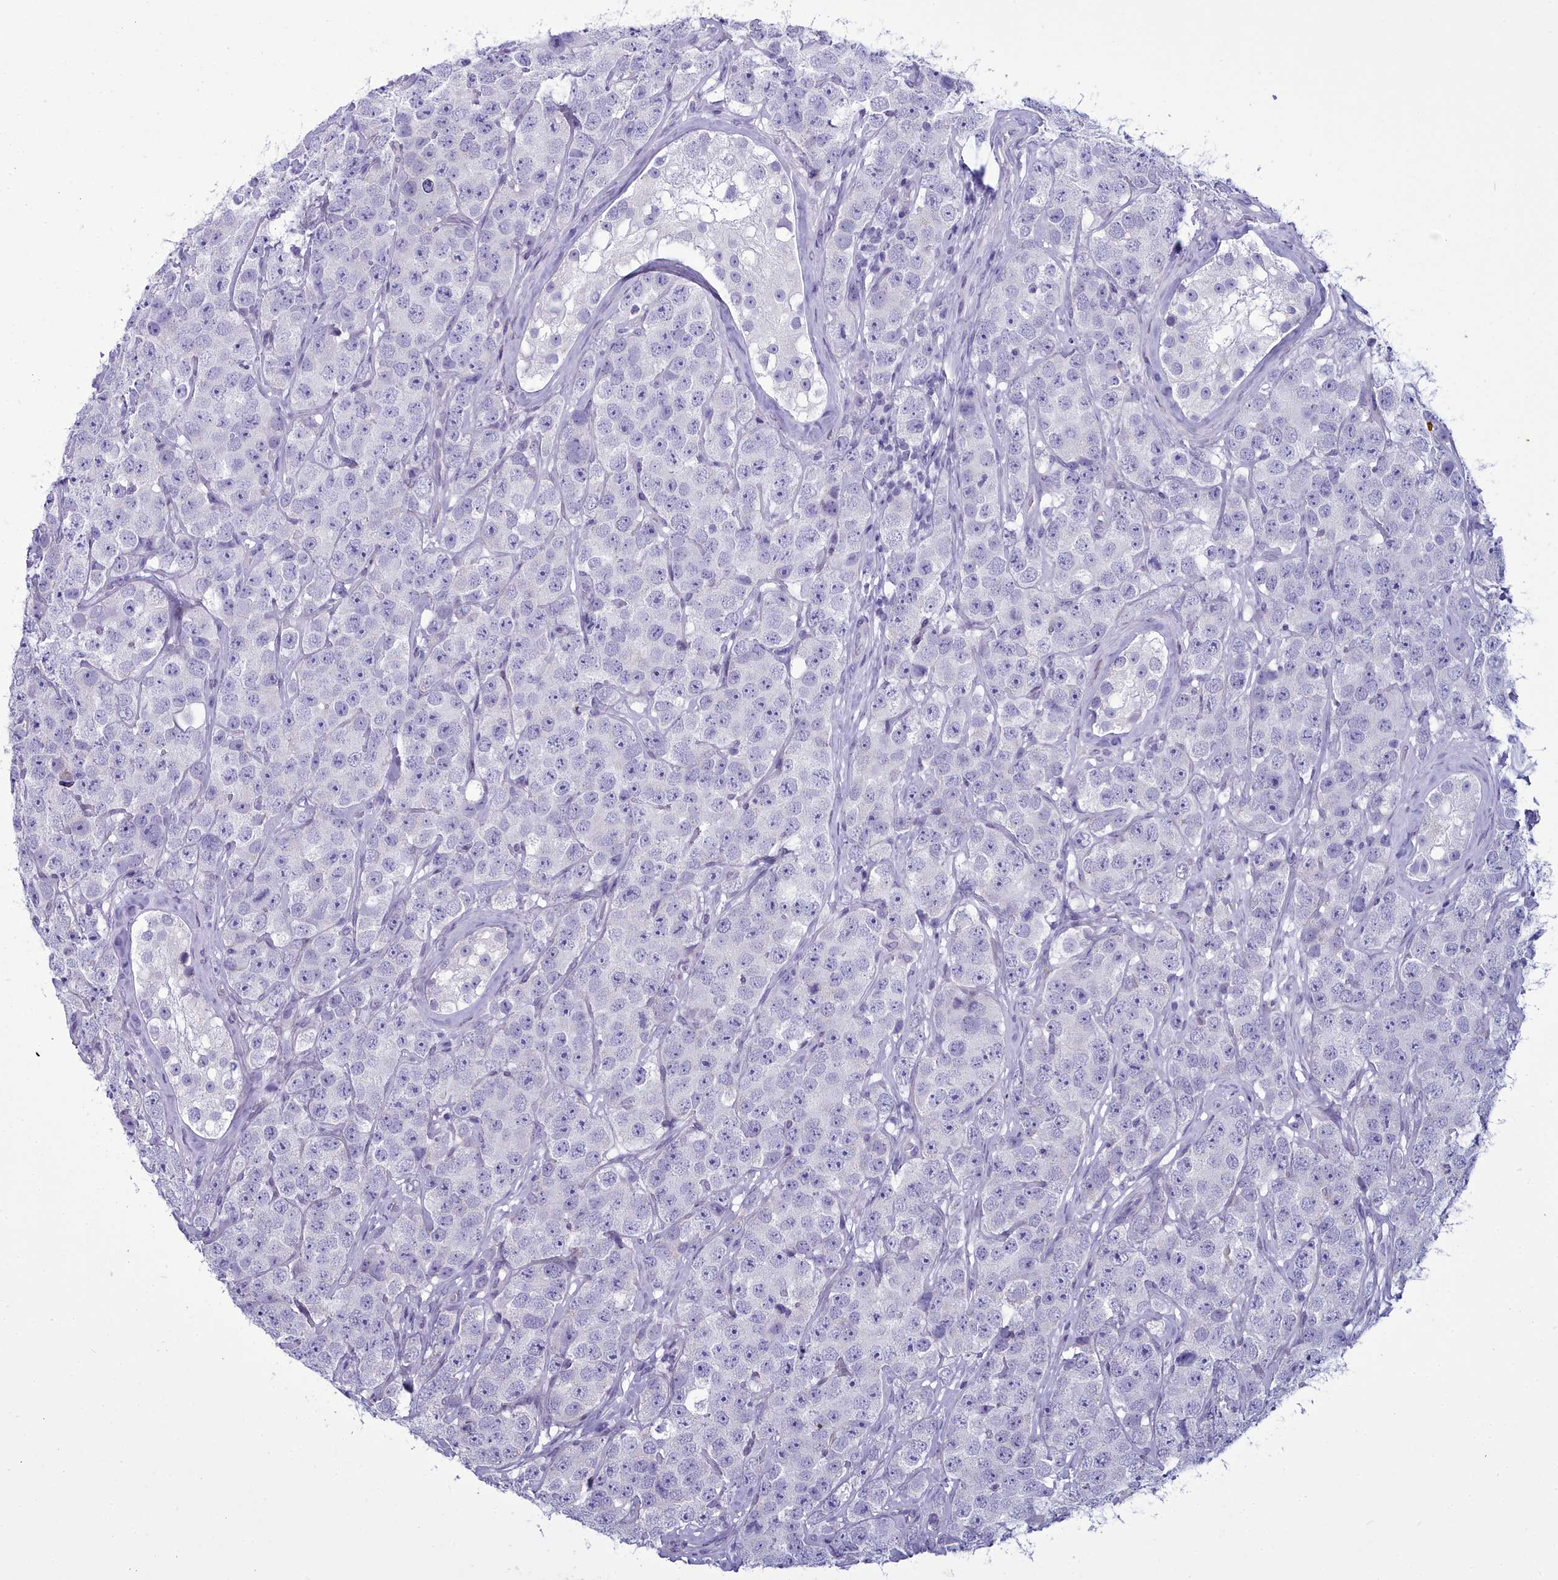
{"staining": {"intensity": "negative", "quantity": "none", "location": "none"}, "tissue": "testis cancer", "cell_type": "Tumor cells", "image_type": "cancer", "snomed": [{"axis": "morphology", "description": "Seminoma, NOS"}, {"axis": "topography", "description": "Testis"}], "caption": "Micrograph shows no protein staining in tumor cells of seminoma (testis) tissue. The staining was performed using DAB (3,3'-diaminobenzidine) to visualize the protein expression in brown, while the nuclei were stained in blue with hematoxylin (Magnification: 20x).", "gene": "MAP6", "patient": {"sex": "male", "age": 28}}